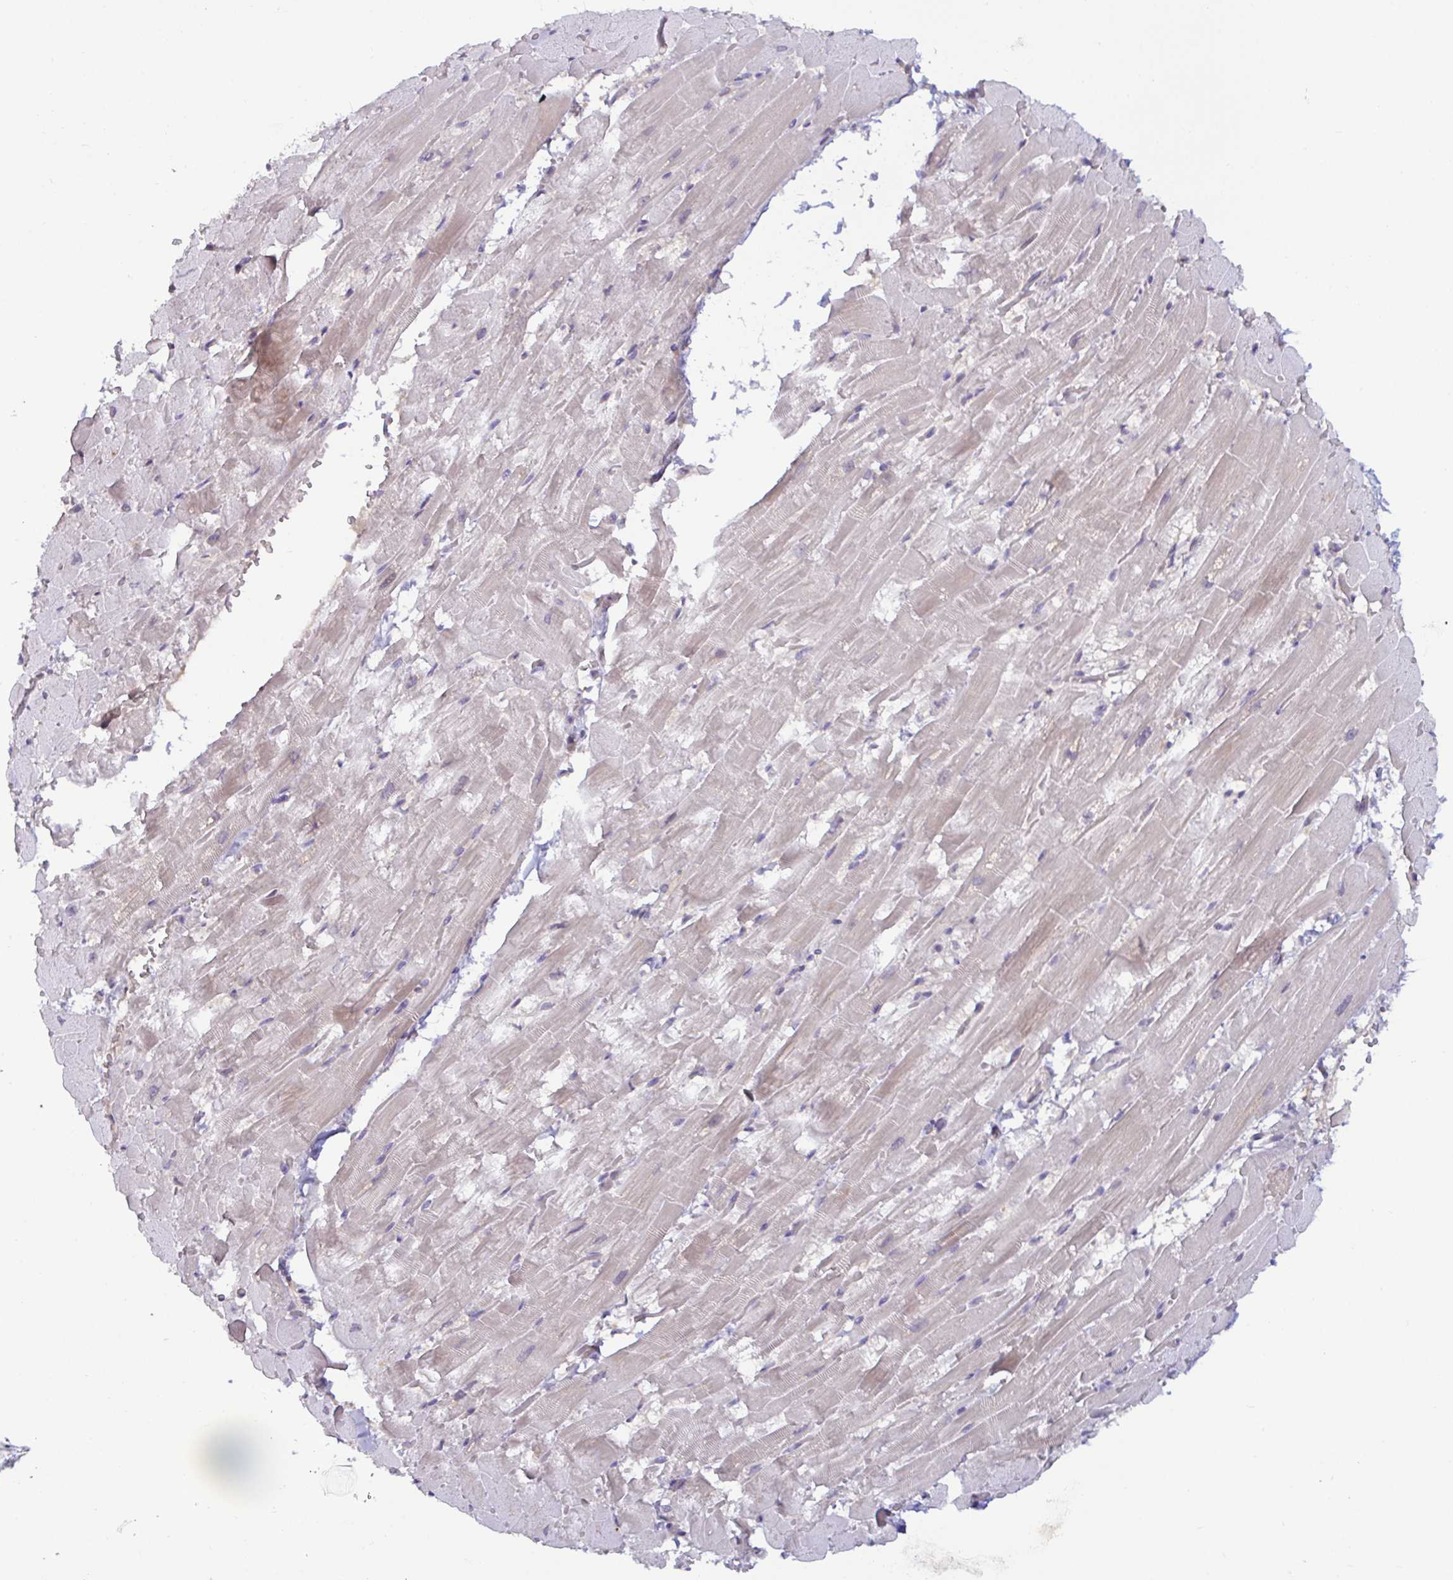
{"staining": {"intensity": "negative", "quantity": "none", "location": "none"}, "tissue": "heart muscle", "cell_type": "Cardiomyocytes", "image_type": "normal", "snomed": [{"axis": "morphology", "description": "Normal tissue, NOS"}, {"axis": "topography", "description": "Heart"}], "caption": "Immunohistochemistry (IHC) image of normal heart muscle: heart muscle stained with DAB displays no significant protein staining in cardiomyocytes.", "gene": "GSTM1", "patient": {"sex": "male", "age": 37}}